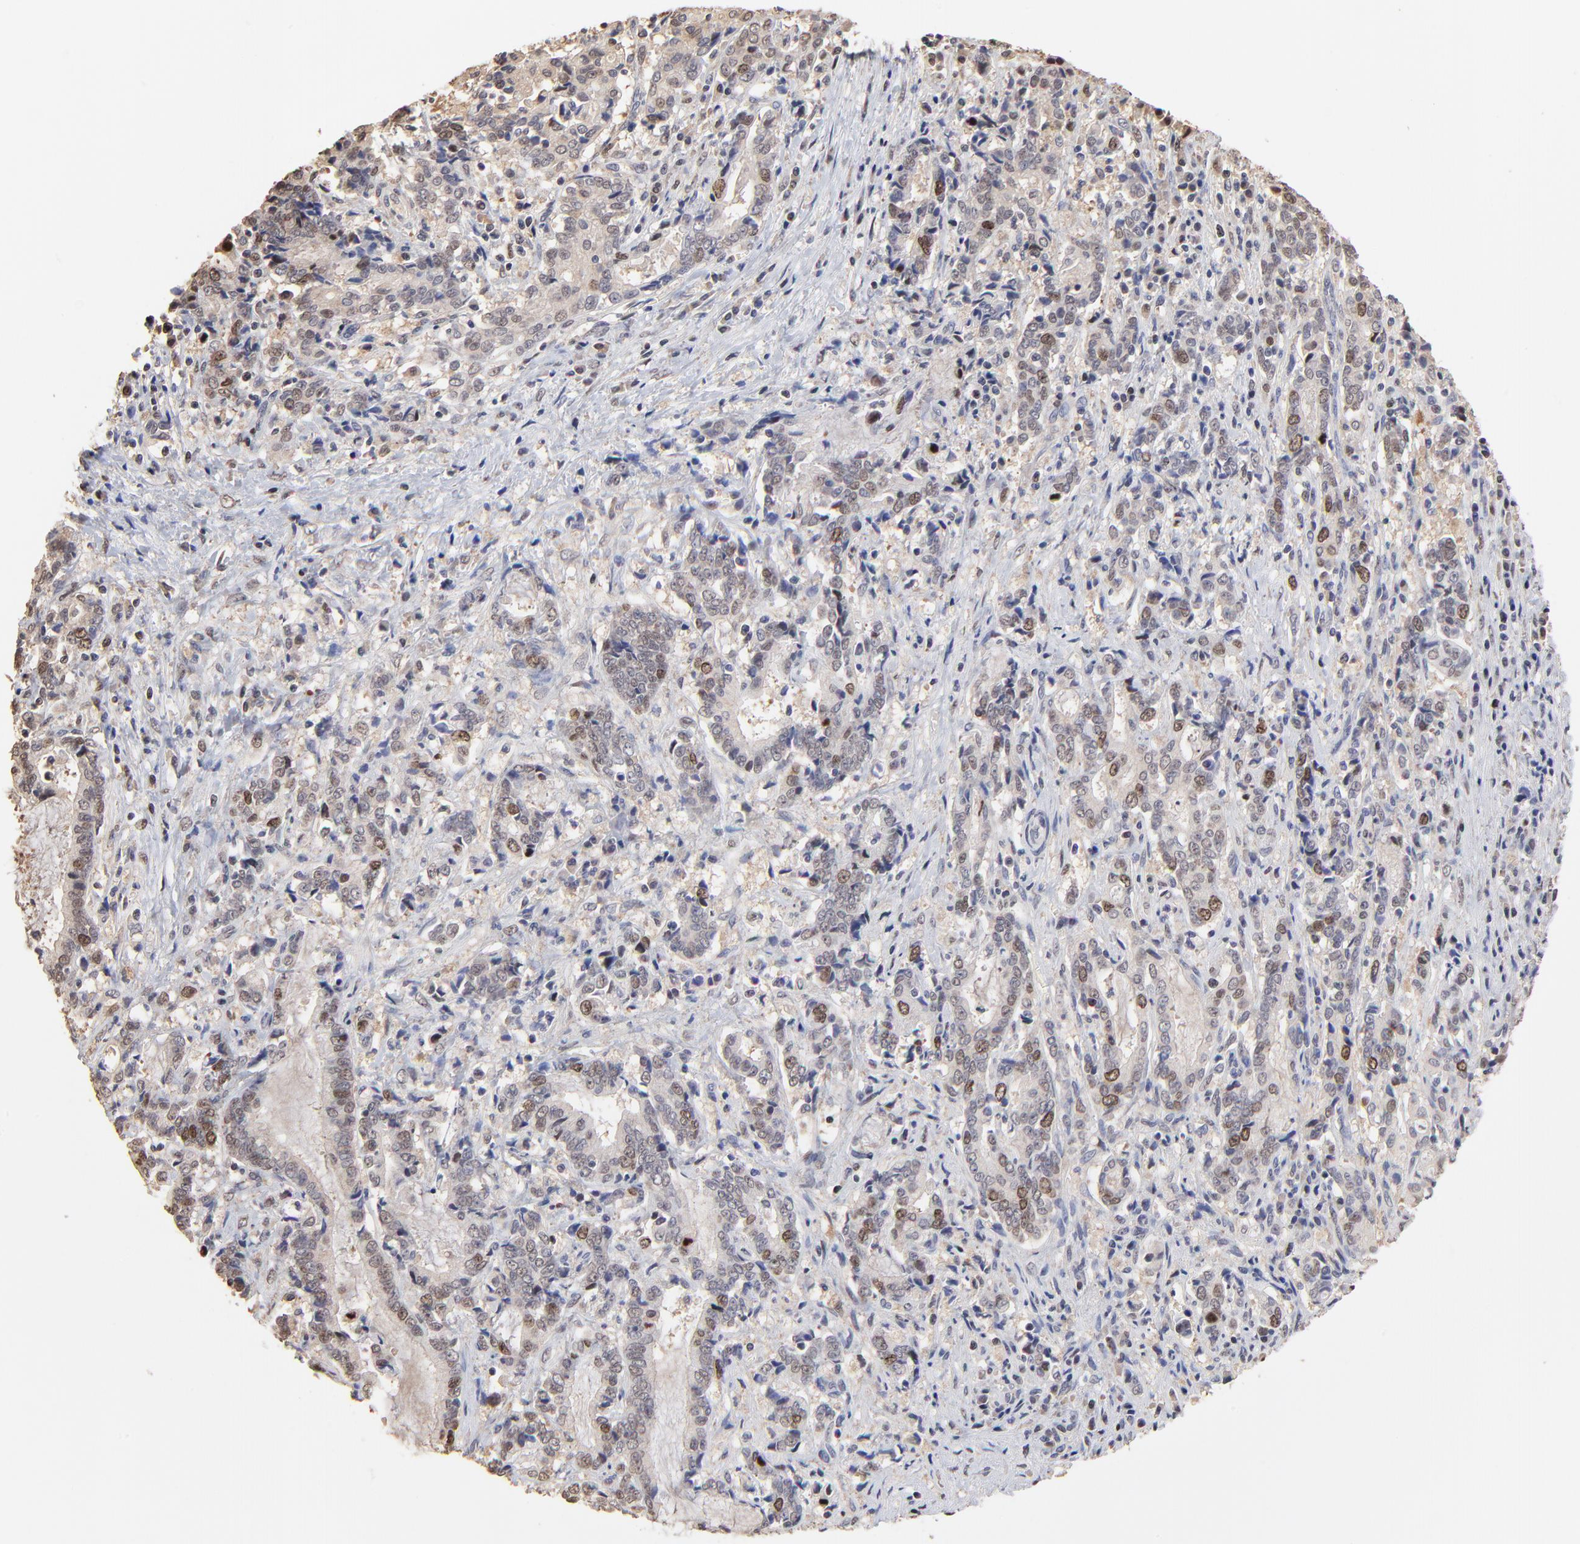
{"staining": {"intensity": "moderate", "quantity": "25%-75%", "location": "nuclear"}, "tissue": "liver cancer", "cell_type": "Tumor cells", "image_type": "cancer", "snomed": [{"axis": "morphology", "description": "Cholangiocarcinoma"}, {"axis": "topography", "description": "Liver"}], "caption": "Protein expression analysis of liver cancer demonstrates moderate nuclear staining in about 25%-75% of tumor cells.", "gene": "BIRC5", "patient": {"sex": "male", "age": 57}}